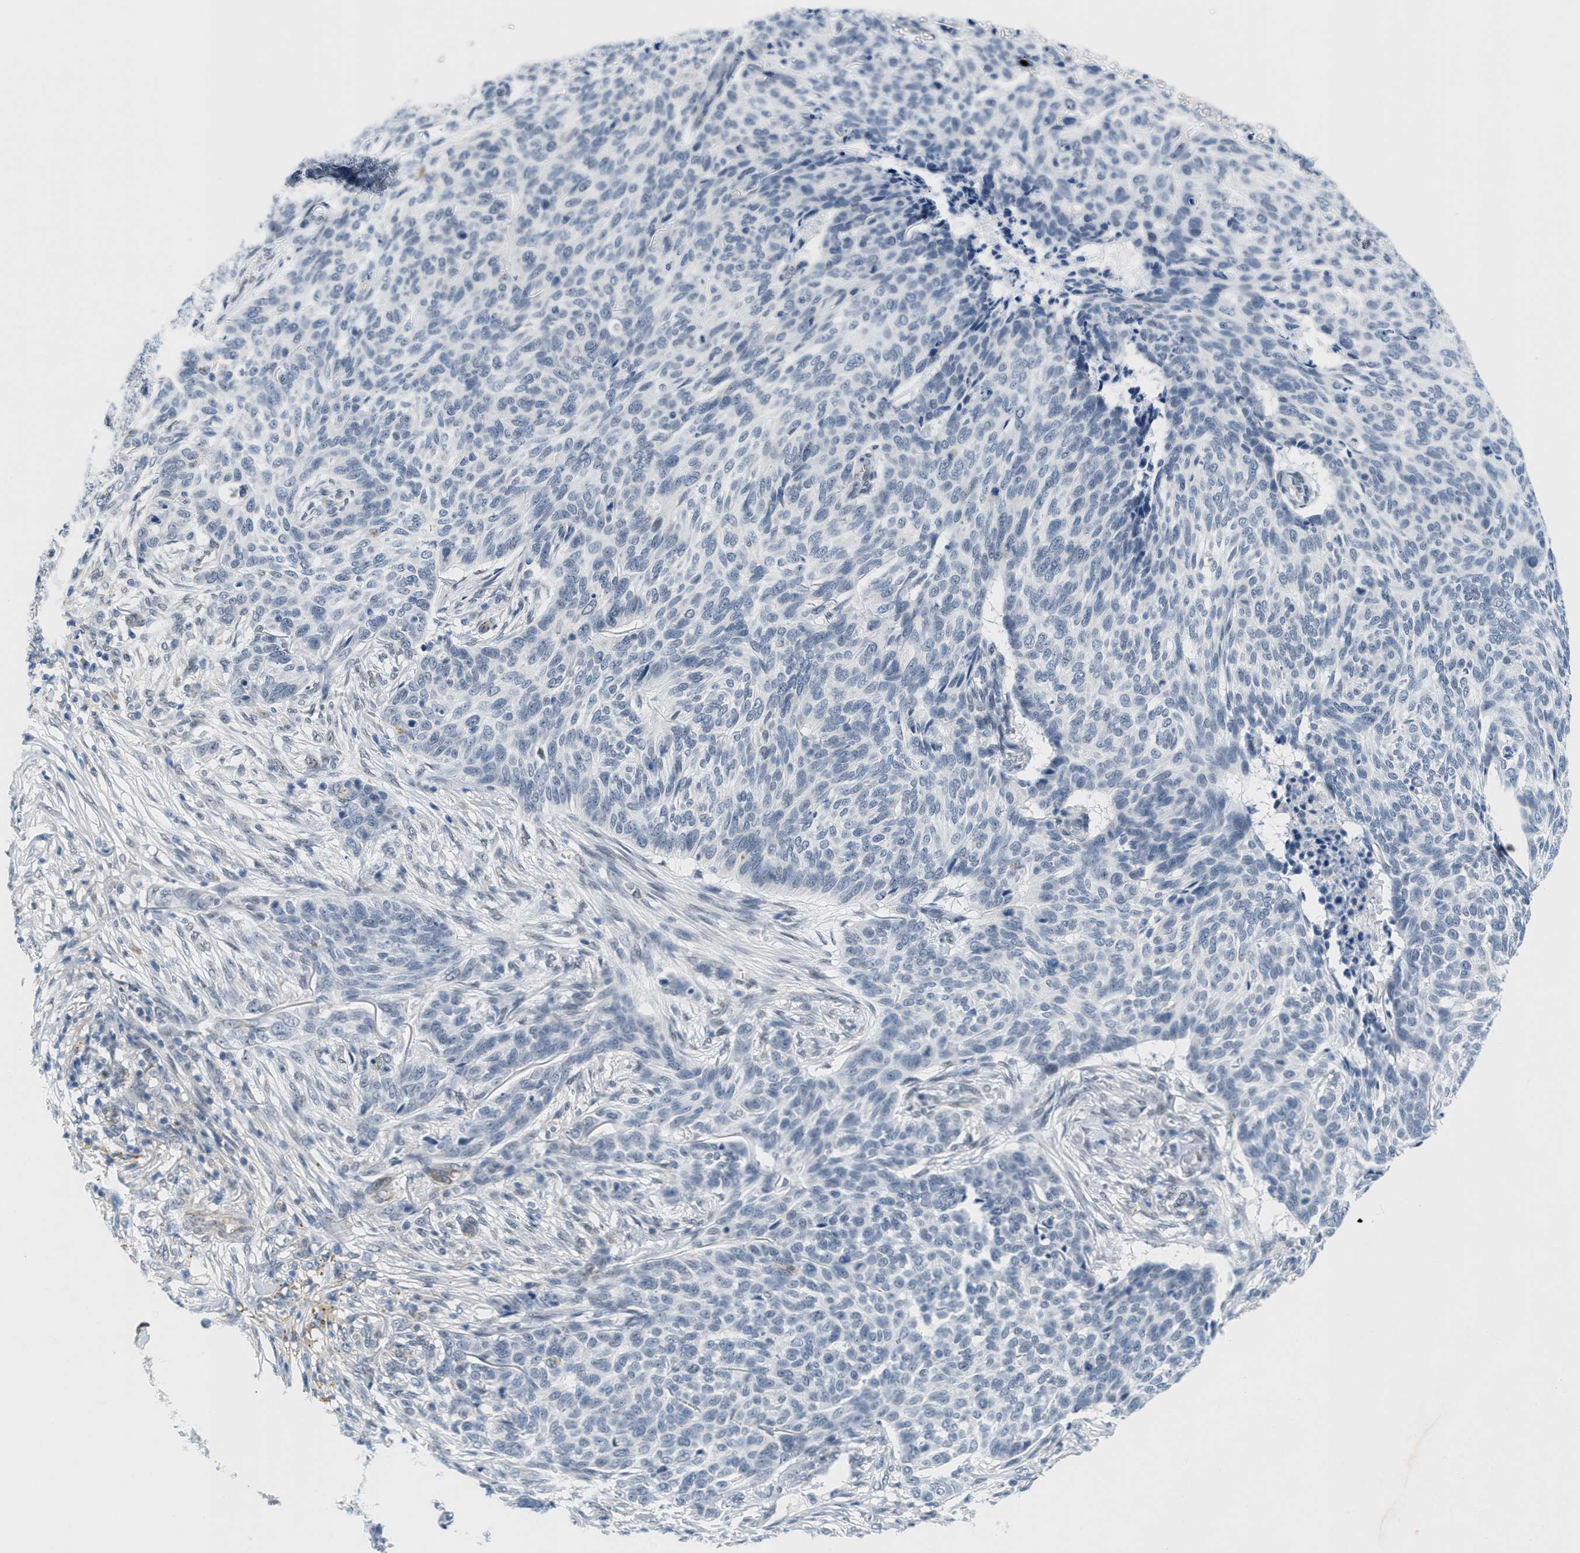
{"staining": {"intensity": "negative", "quantity": "none", "location": "none"}, "tissue": "skin cancer", "cell_type": "Tumor cells", "image_type": "cancer", "snomed": [{"axis": "morphology", "description": "Basal cell carcinoma"}, {"axis": "topography", "description": "Skin"}], "caption": "IHC of basal cell carcinoma (skin) exhibits no positivity in tumor cells. Brightfield microscopy of immunohistochemistry stained with DAB (brown) and hematoxylin (blue), captured at high magnification.", "gene": "HS3ST2", "patient": {"sex": "male", "age": 85}}